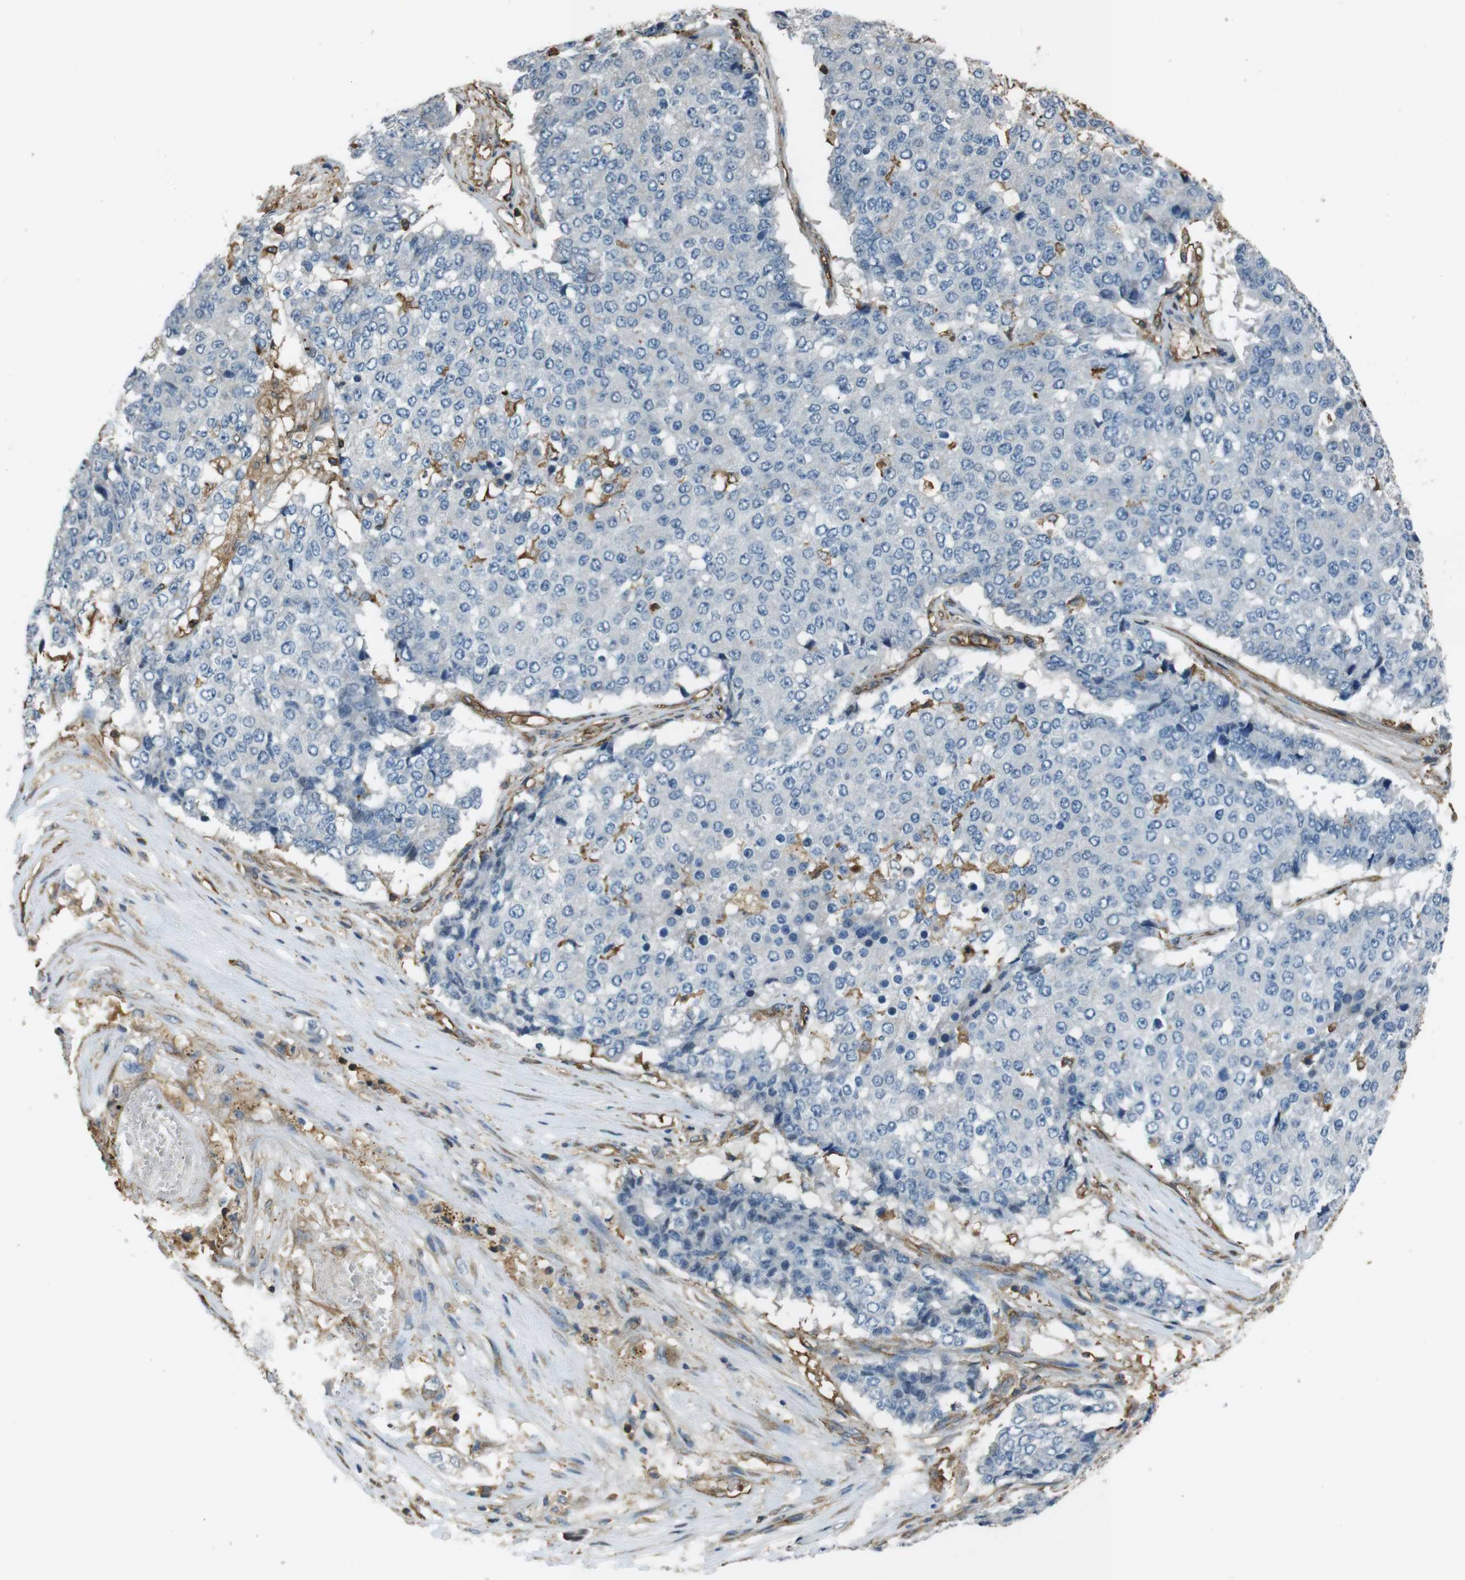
{"staining": {"intensity": "negative", "quantity": "none", "location": "none"}, "tissue": "pancreatic cancer", "cell_type": "Tumor cells", "image_type": "cancer", "snomed": [{"axis": "morphology", "description": "Adenocarcinoma, NOS"}, {"axis": "topography", "description": "Pancreas"}], "caption": "A photomicrograph of pancreatic cancer (adenocarcinoma) stained for a protein reveals no brown staining in tumor cells.", "gene": "FCAR", "patient": {"sex": "male", "age": 50}}